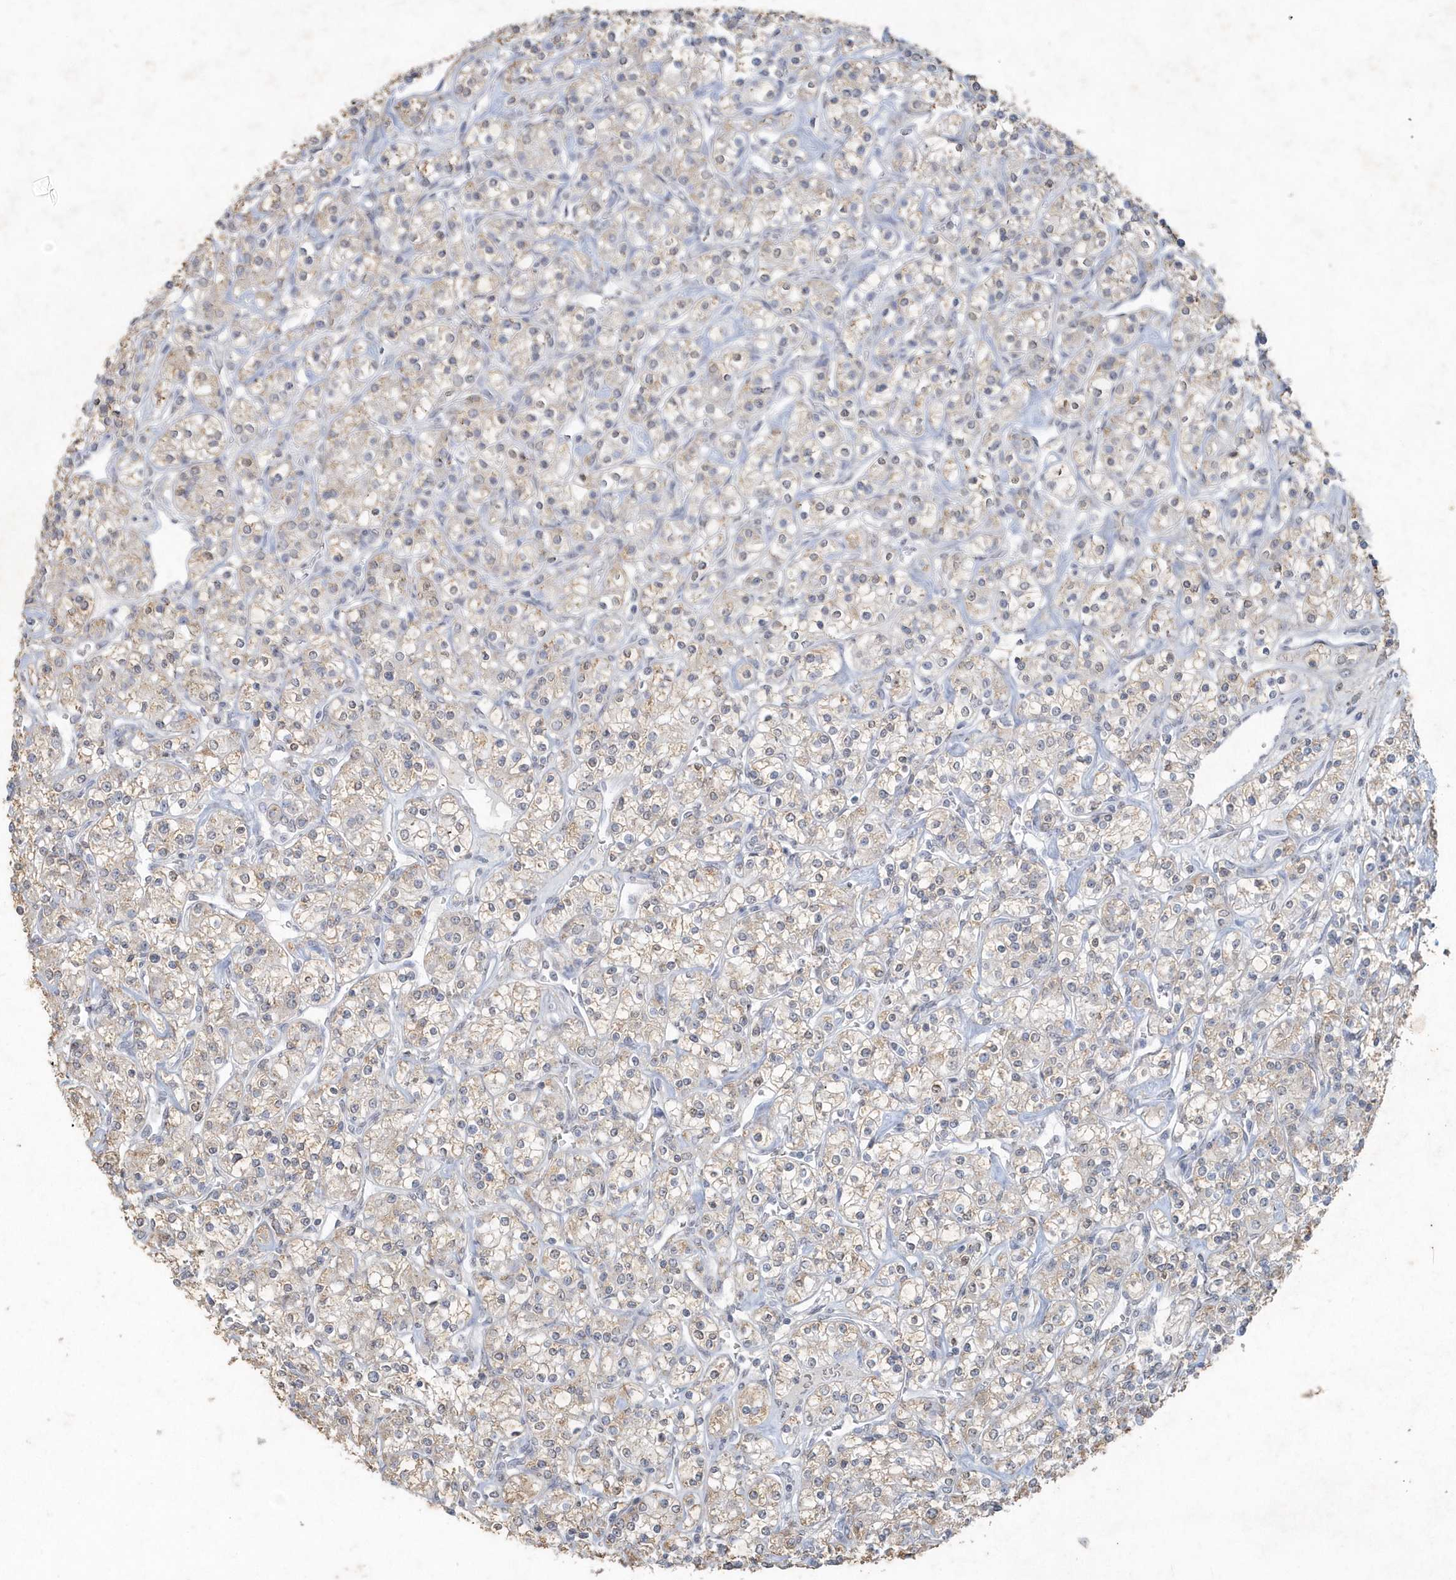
{"staining": {"intensity": "weak", "quantity": "25%-75%", "location": "cytoplasmic/membranous"}, "tissue": "renal cancer", "cell_type": "Tumor cells", "image_type": "cancer", "snomed": [{"axis": "morphology", "description": "Adenocarcinoma, NOS"}, {"axis": "topography", "description": "Kidney"}], "caption": "DAB (3,3'-diaminobenzidine) immunohistochemical staining of human renal adenocarcinoma displays weak cytoplasmic/membranous protein positivity in approximately 25%-75% of tumor cells.", "gene": "PDCD1", "patient": {"sex": "male", "age": 77}}